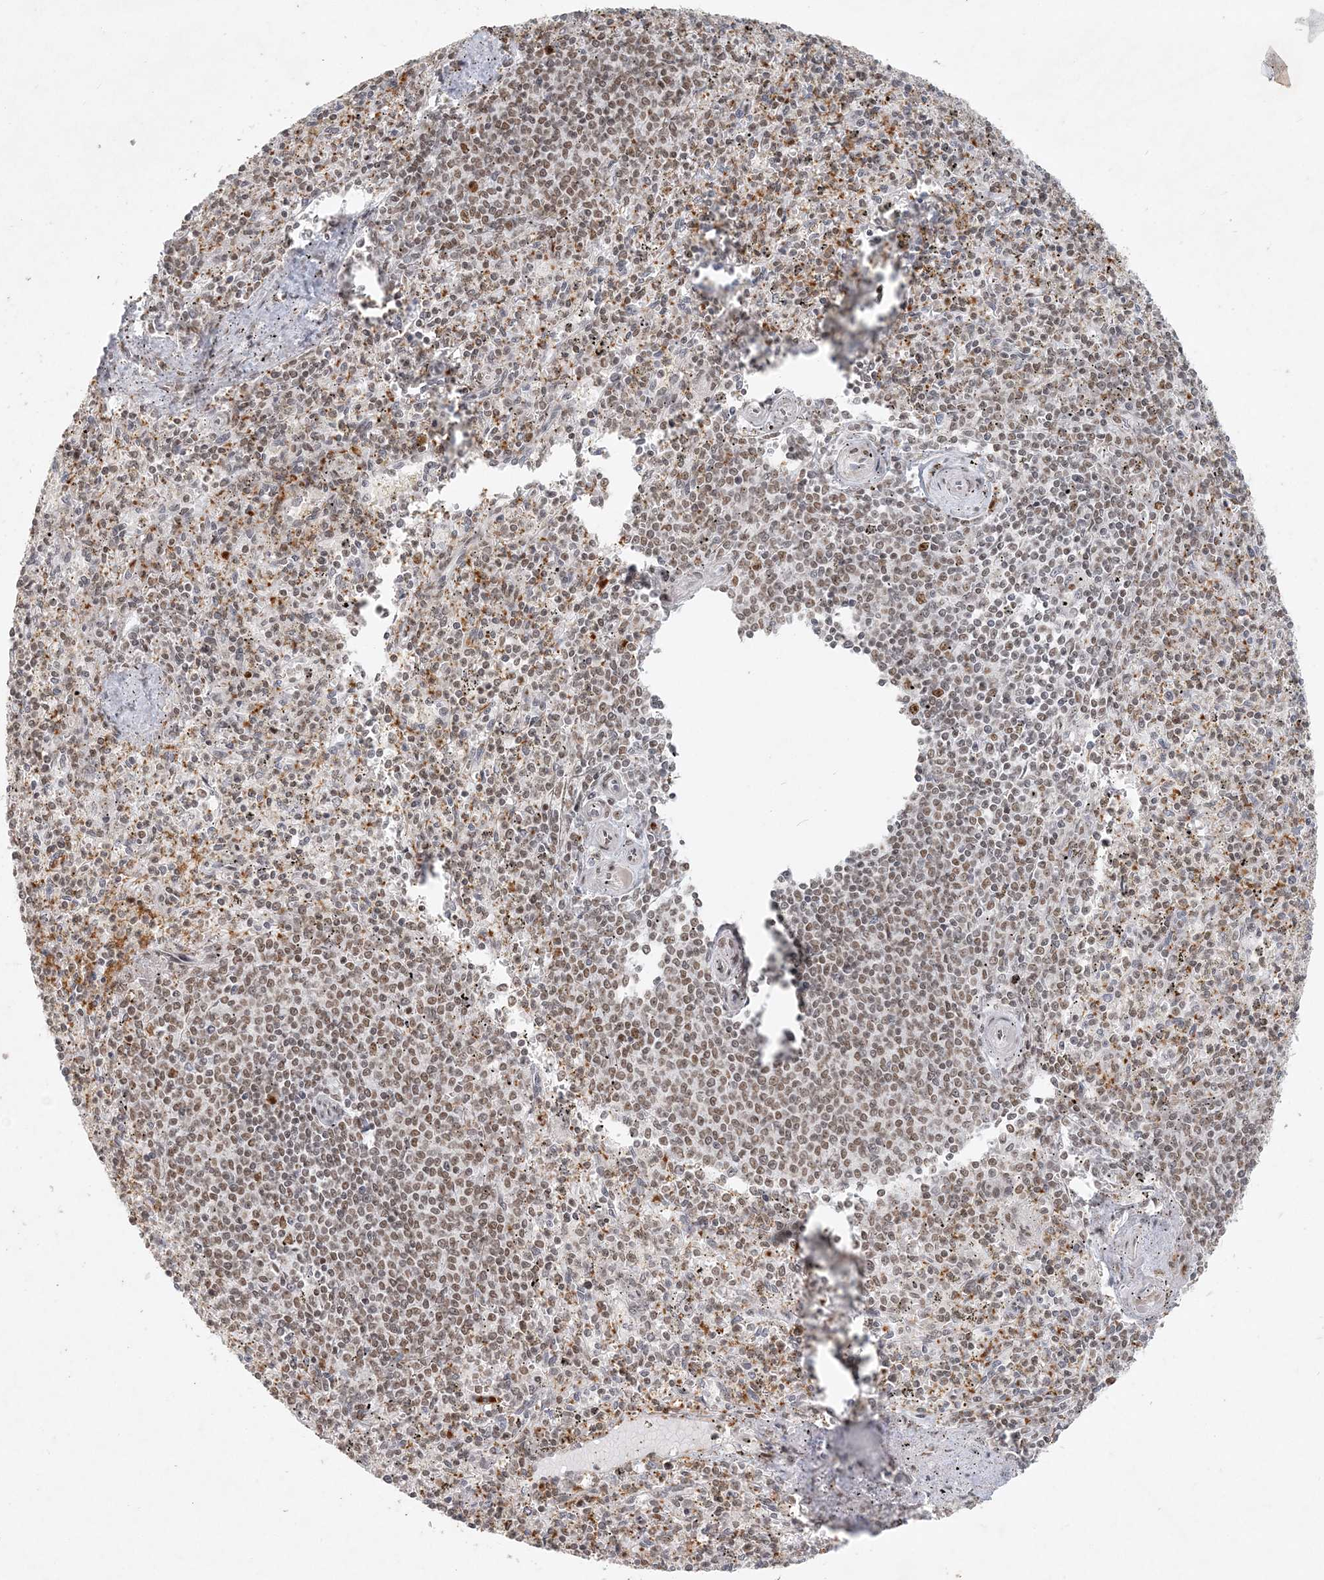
{"staining": {"intensity": "moderate", "quantity": ">75%", "location": "nuclear"}, "tissue": "spleen", "cell_type": "Cells in red pulp", "image_type": "normal", "snomed": [{"axis": "morphology", "description": "Normal tissue, NOS"}, {"axis": "topography", "description": "Spleen"}], "caption": "Immunohistochemical staining of normal human spleen displays medium levels of moderate nuclear staining in approximately >75% of cells in red pulp.", "gene": "BAZ1B", "patient": {"sex": "male", "age": 72}}